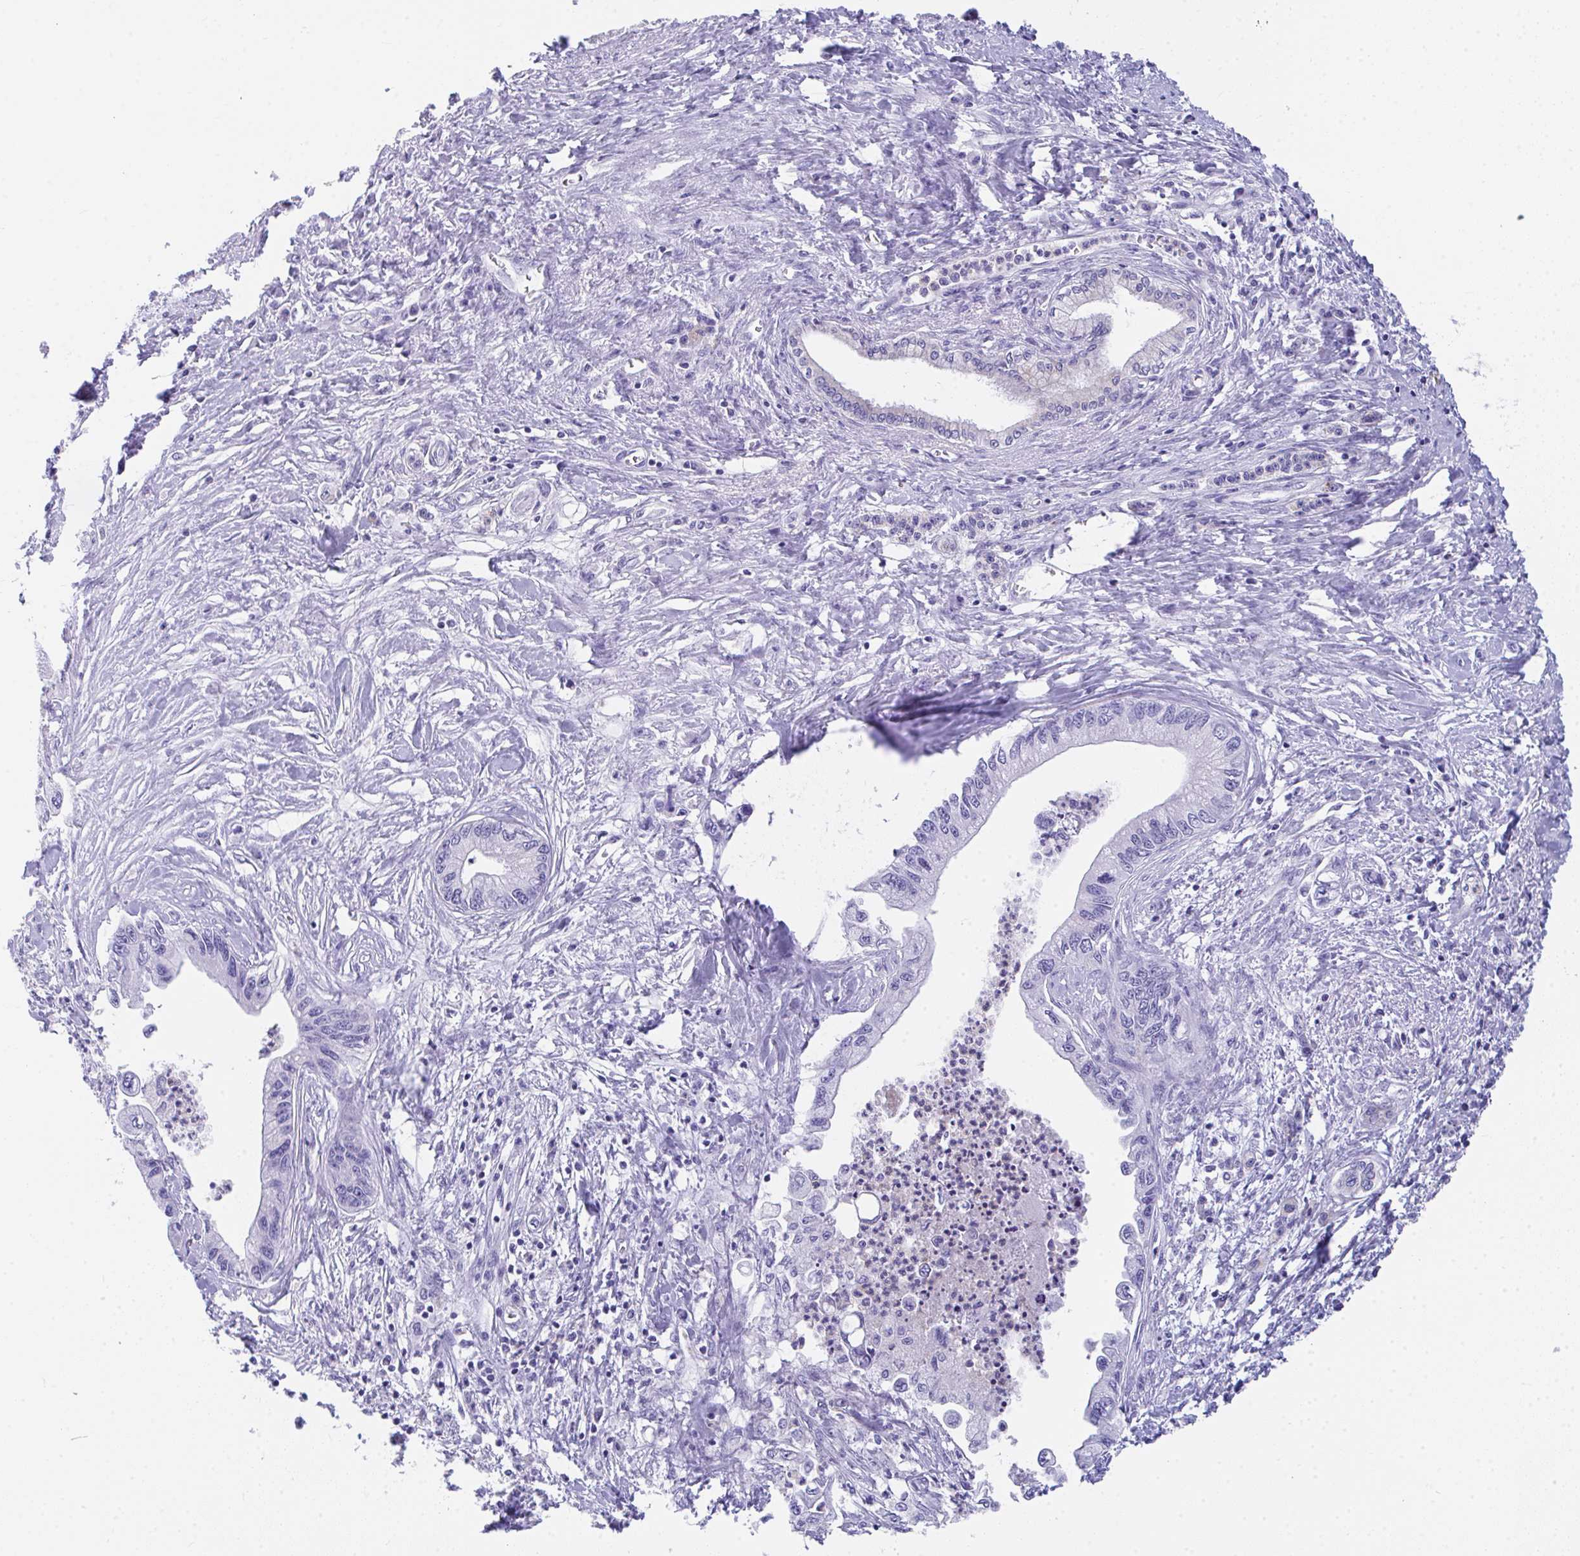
{"staining": {"intensity": "negative", "quantity": "none", "location": "none"}, "tissue": "pancreatic cancer", "cell_type": "Tumor cells", "image_type": "cancer", "snomed": [{"axis": "morphology", "description": "Adenocarcinoma, NOS"}, {"axis": "topography", "description": "Pancreas"}], "caption": "Histopathology image shows no protein positivity in tumor cells of pancreatic cancer (adenocarcinoma) tissue.", "gene": "COA5", "patient": {"sex": "male", "age": 61}}